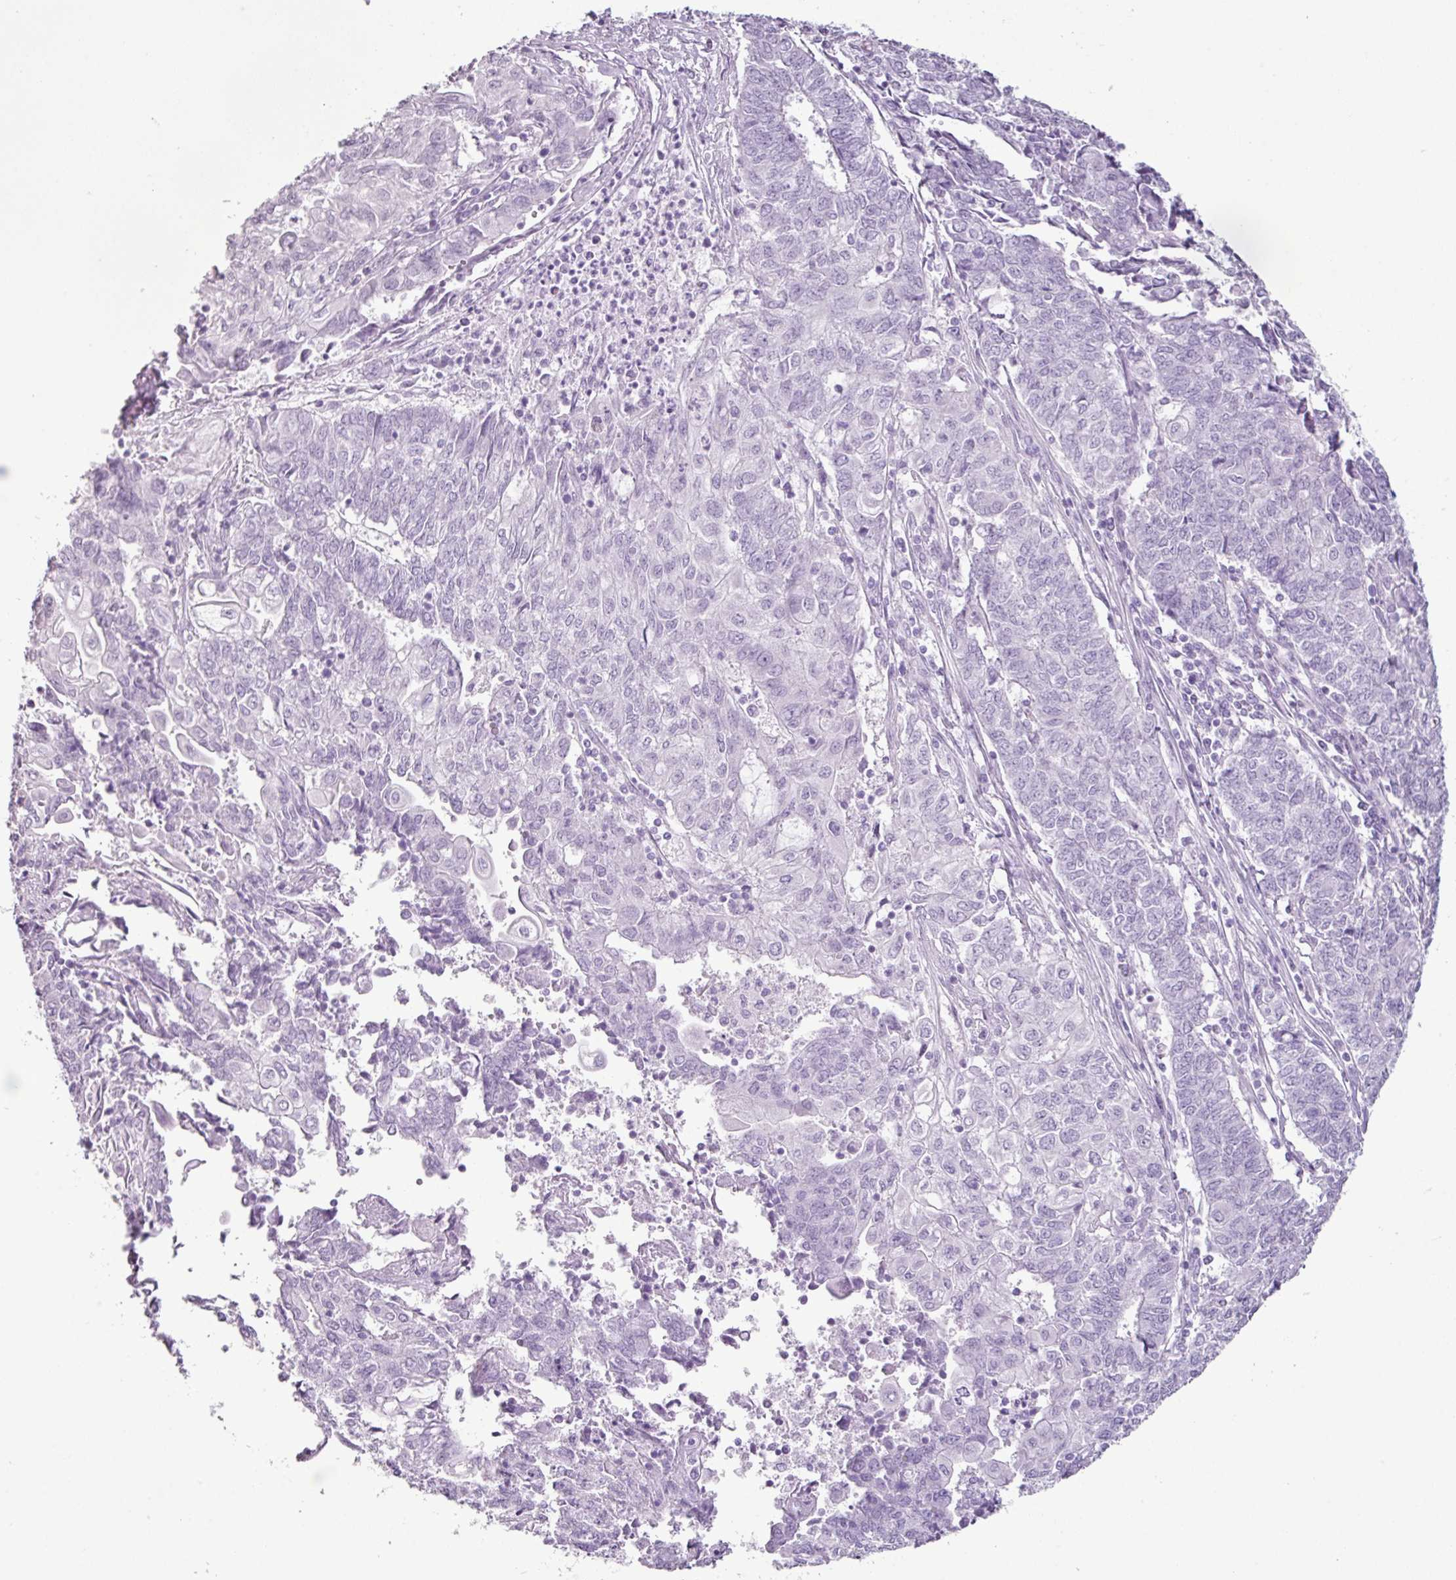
{"staining": {"intensity": "negative", "quantity": "none", "location": "none"}, "tissue": "endometrial cancer", "cell_type": "Tumor cells", "image_type": "cancer", "snomed": [{"axis": "morphology", "description": "Adenocarcinoma, NOS"}, {"axis": "topography", "description": "Endometrium"}], "caption": "The image reveals no staining of tumor cells in endometrial cancer.", "gene": "SCT", "patient": {"sex": "female", "age": 54}}